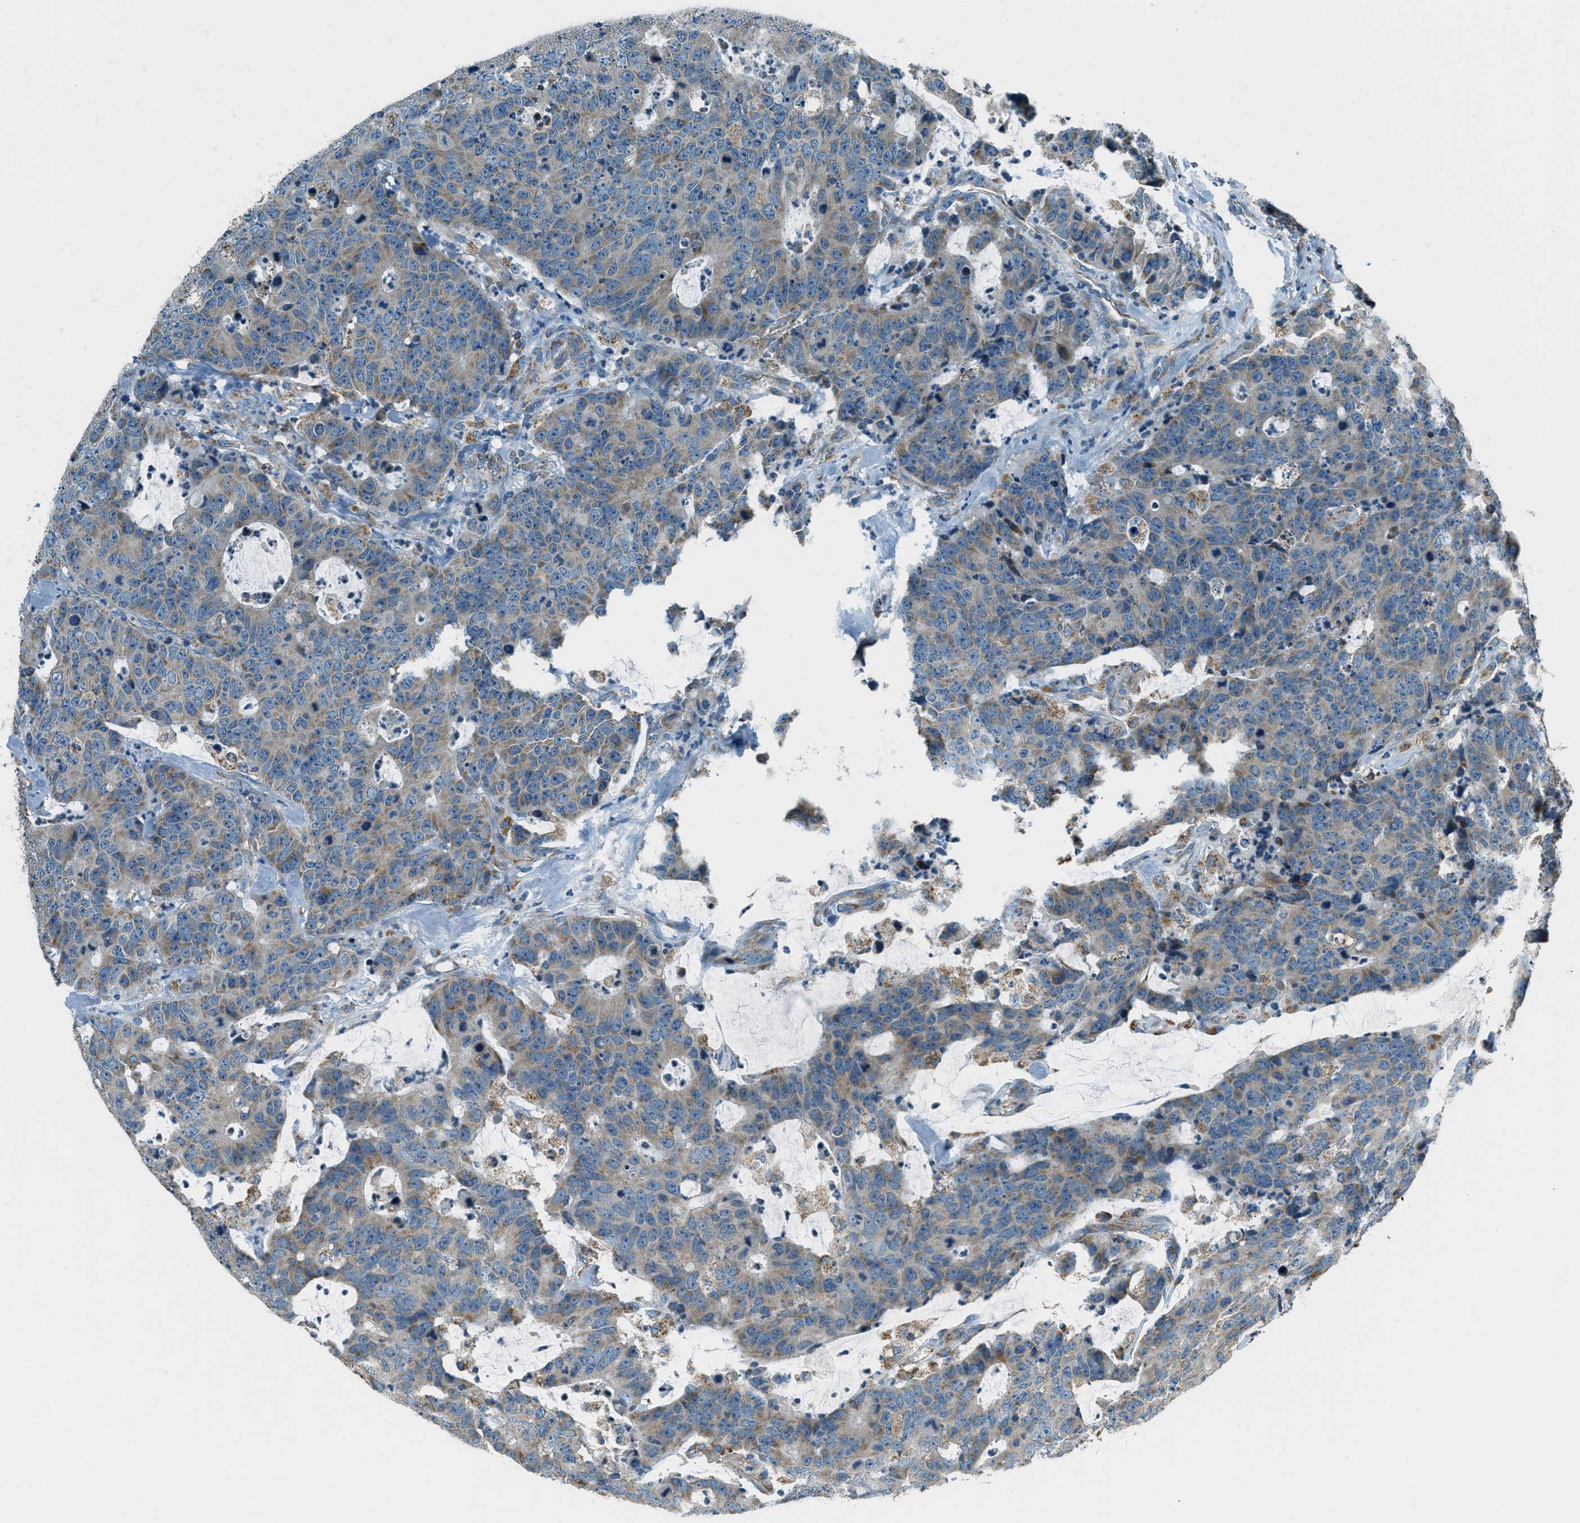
{"staining": {"intensity": "weak", "quantity": "25%-75%", "location": "cytoplasmic/membranous"}, "tissue": "colorectal cancer", "cell_type": "Tumor cells", "image_type": "cancer", "snomed": [{"axis": "morphology", "description": "Adenocarcinoma, NOS"}, {"axis": "topography", "description": "Colon"}], "caption": "Tumor cells demonstrate weak cytoplasmic/membranous staining in about 25%-75% of cells in colorectal cancer (adenocarcinoma). (DAB IHC, brown staining for protein, blue staining for nuclei).", "gene": "CHST15", "patient": {"sex": "female", "age": 86}}